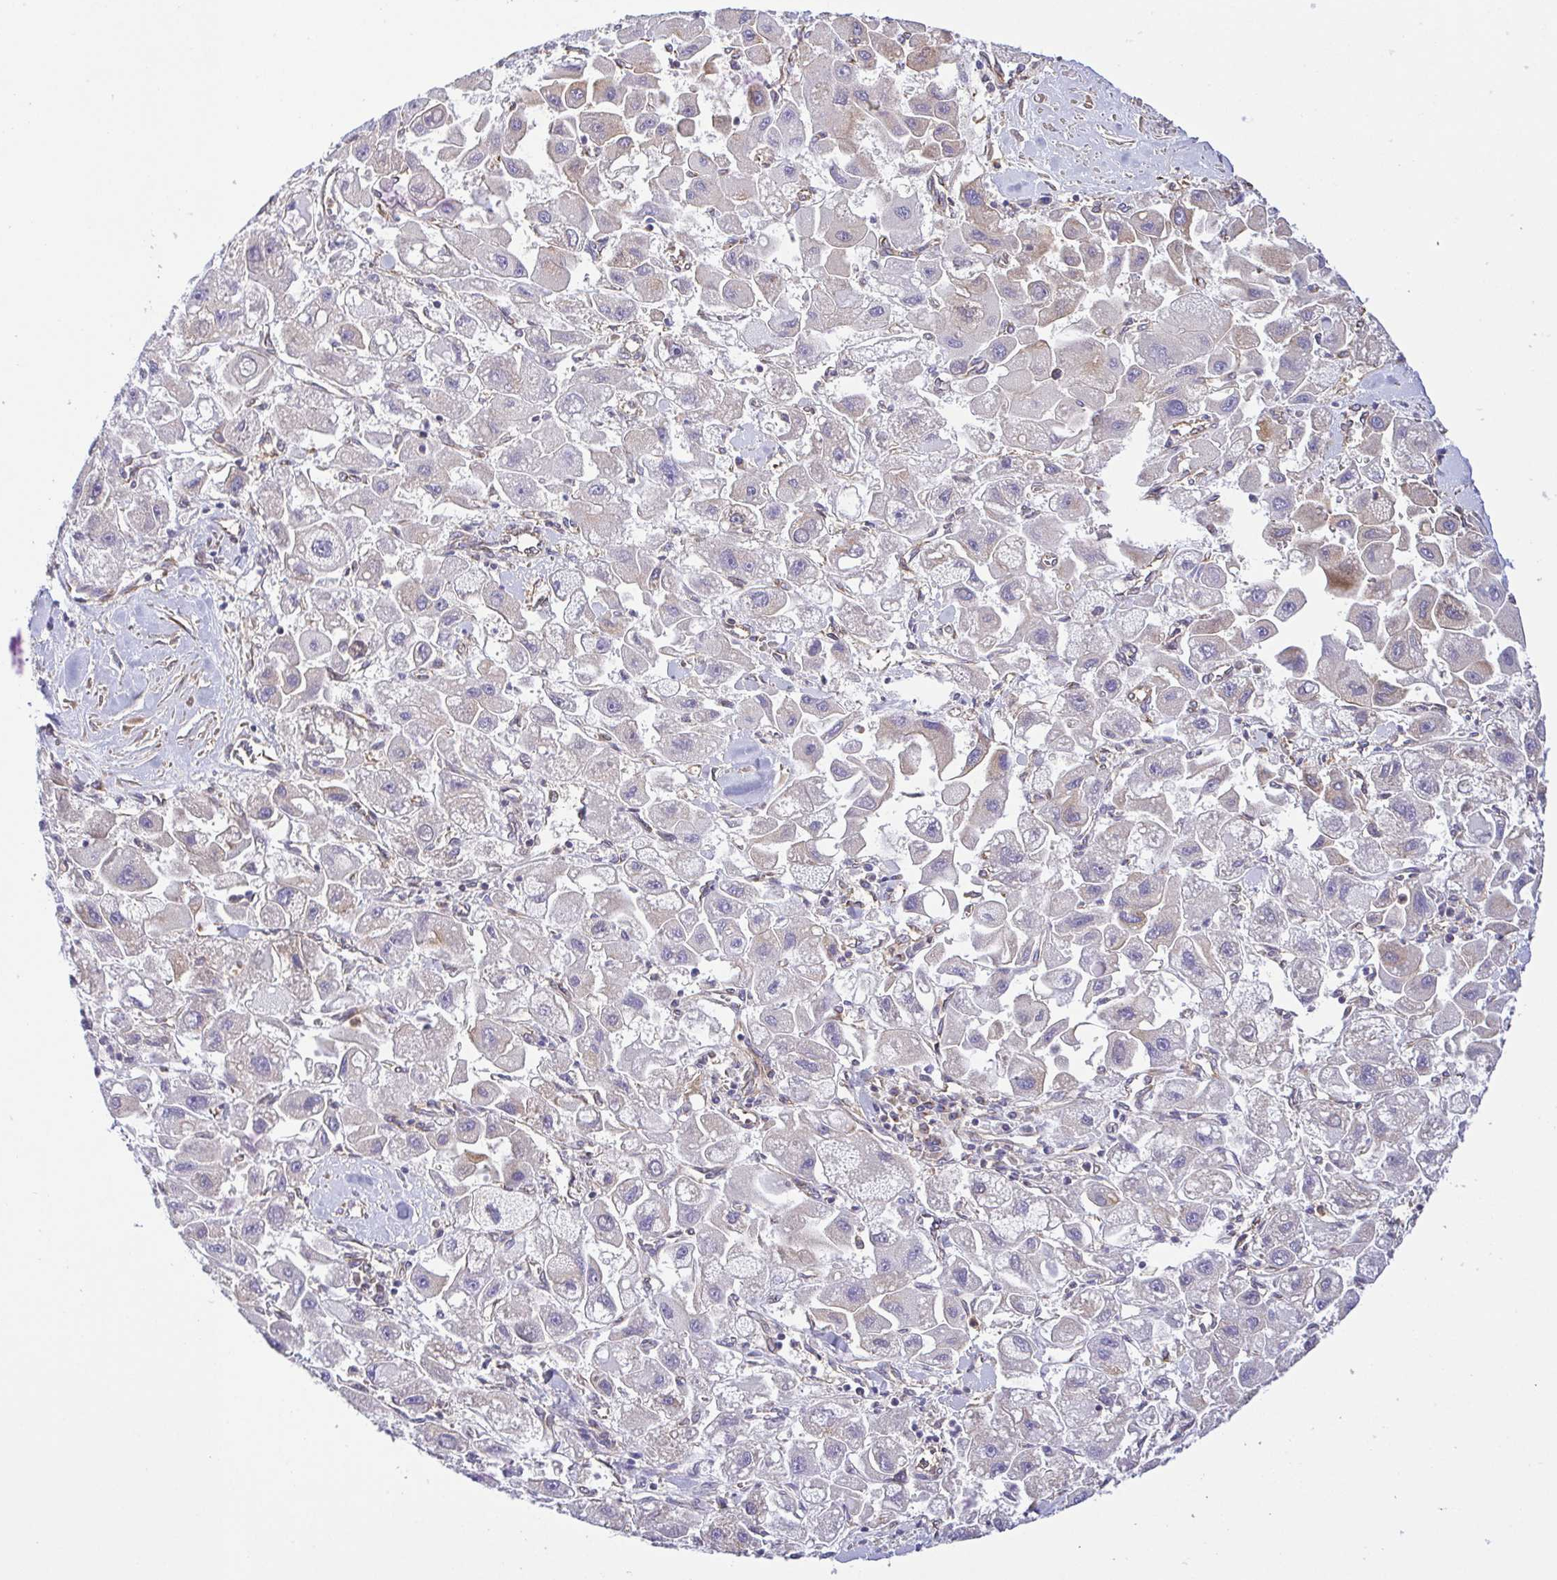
{"staining": {"intensity": "weak", "quantity": "<25%", "location": "cytoplasmic/membranous"}, "tissue": "liver cancer", "cell_type": "Tumor cells", "image_type": "cancer", "snomed": [{"axis": "morphology", "description": "Carcinoma, Hepatocellular, NOS"}, {"axis": "topography", "description": "Liver"}], "caption": "Hepatocellular carcinoma (liver) was stained to show a protein in brown. There is no significant expression in tumor cells. (Immunohistochemistry (ihc), brightfield microscopy, high magnification).", "gene": "KIF5B", "patient": {"sex": "male", "age": 24}}